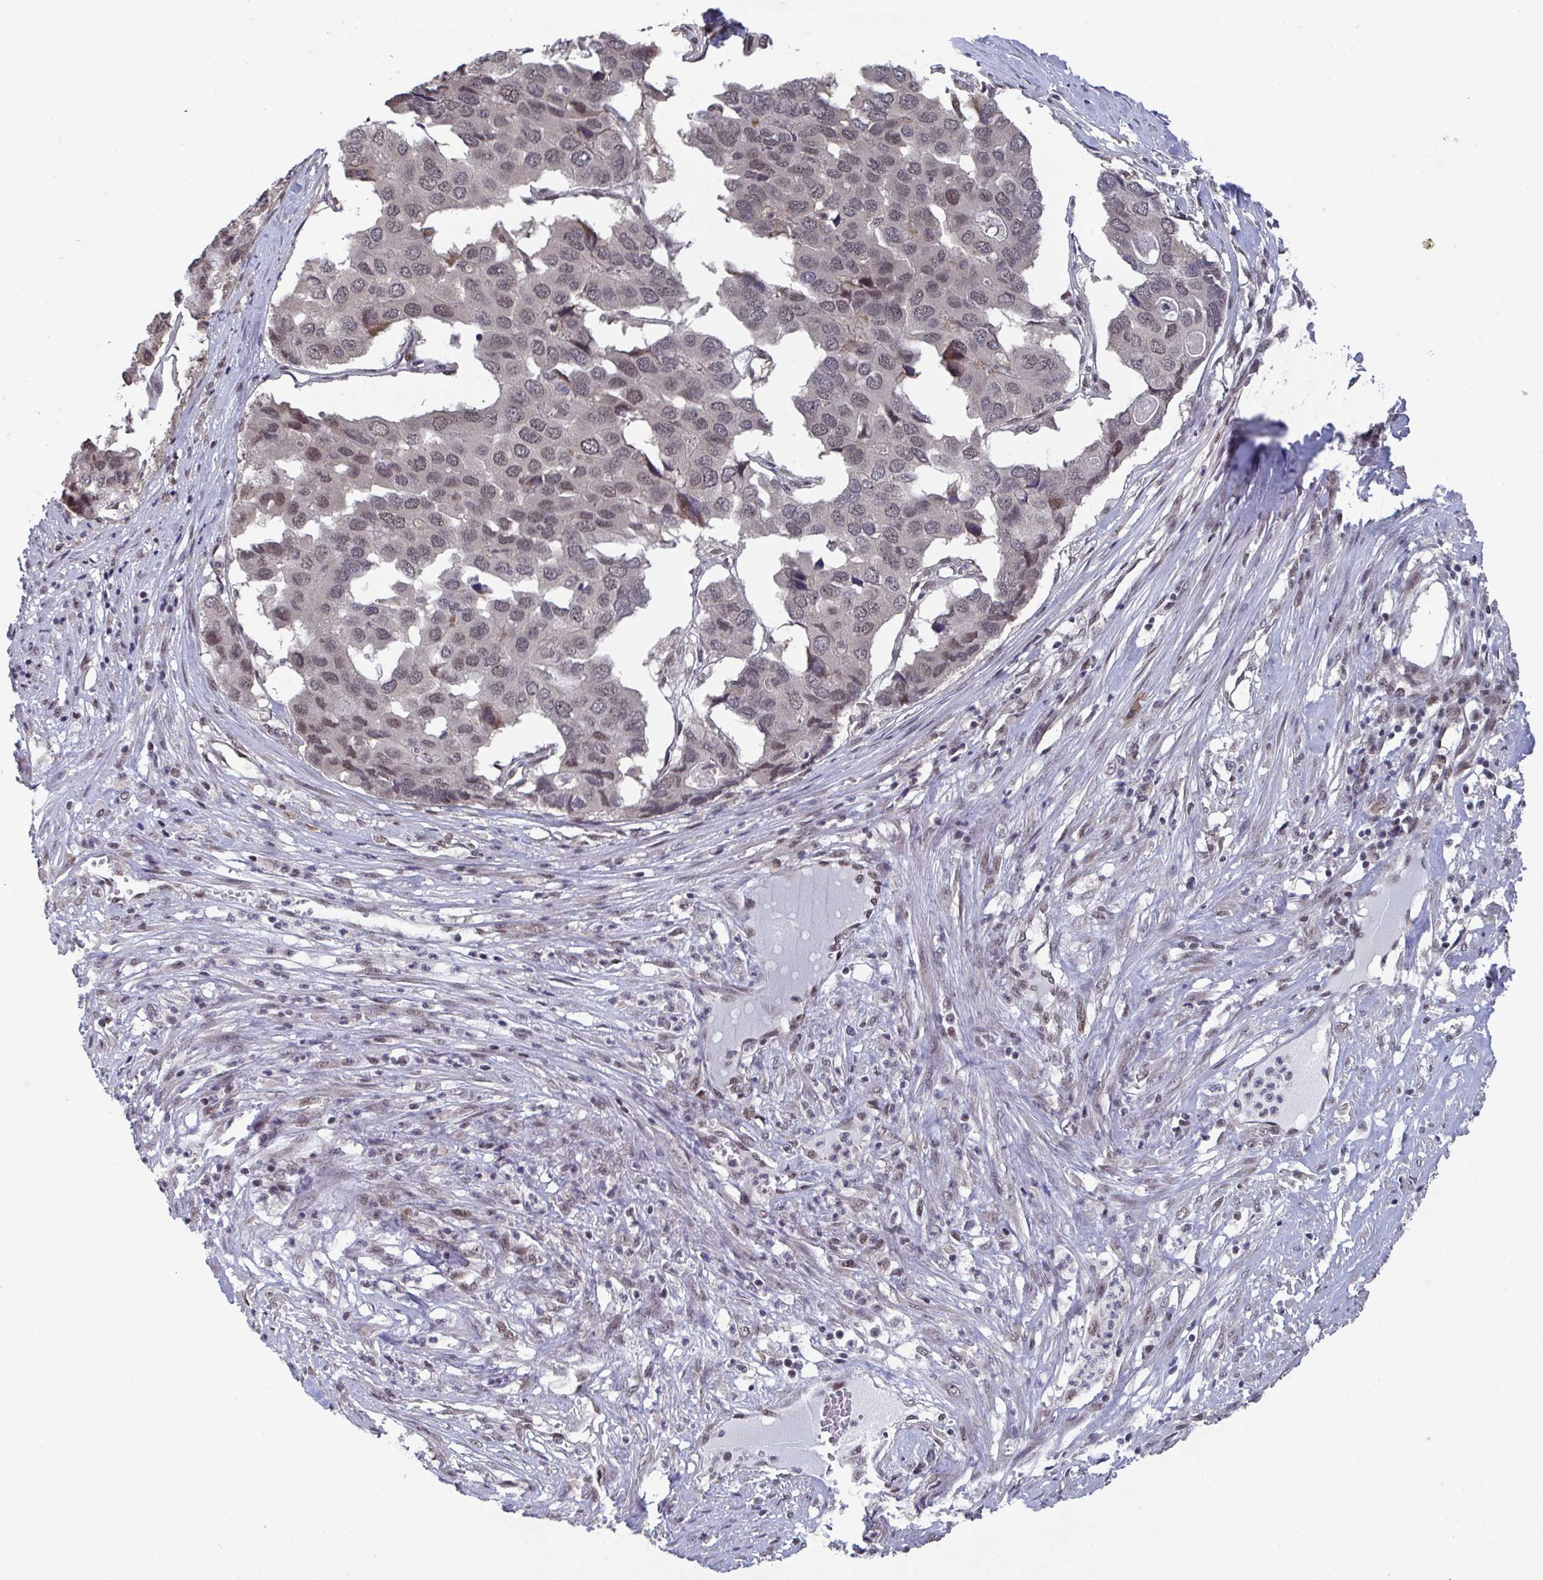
{"staining": {"intensity": "weak", "quantity": ">75%", "location": "nuclear"}, "tissue": "pancreatic cancer", "cell_type": "Tumor cells", "image_type": "cancer", "snomed": [{"axis": "morphology", "description": "Adenocarcinoma, NOS"}, {"axis": "topography", "description": "Pancreas"}], "caption": "Tumor cells reveal low levels of weak nuclear positivity in about >75% of cells in human pancreatic cancer (adenocarcinoma). (IHC, brightfield microscopy, high magnification).", "gene": "JMJD1C", "patient": {"sex": "male", "age": 50}}